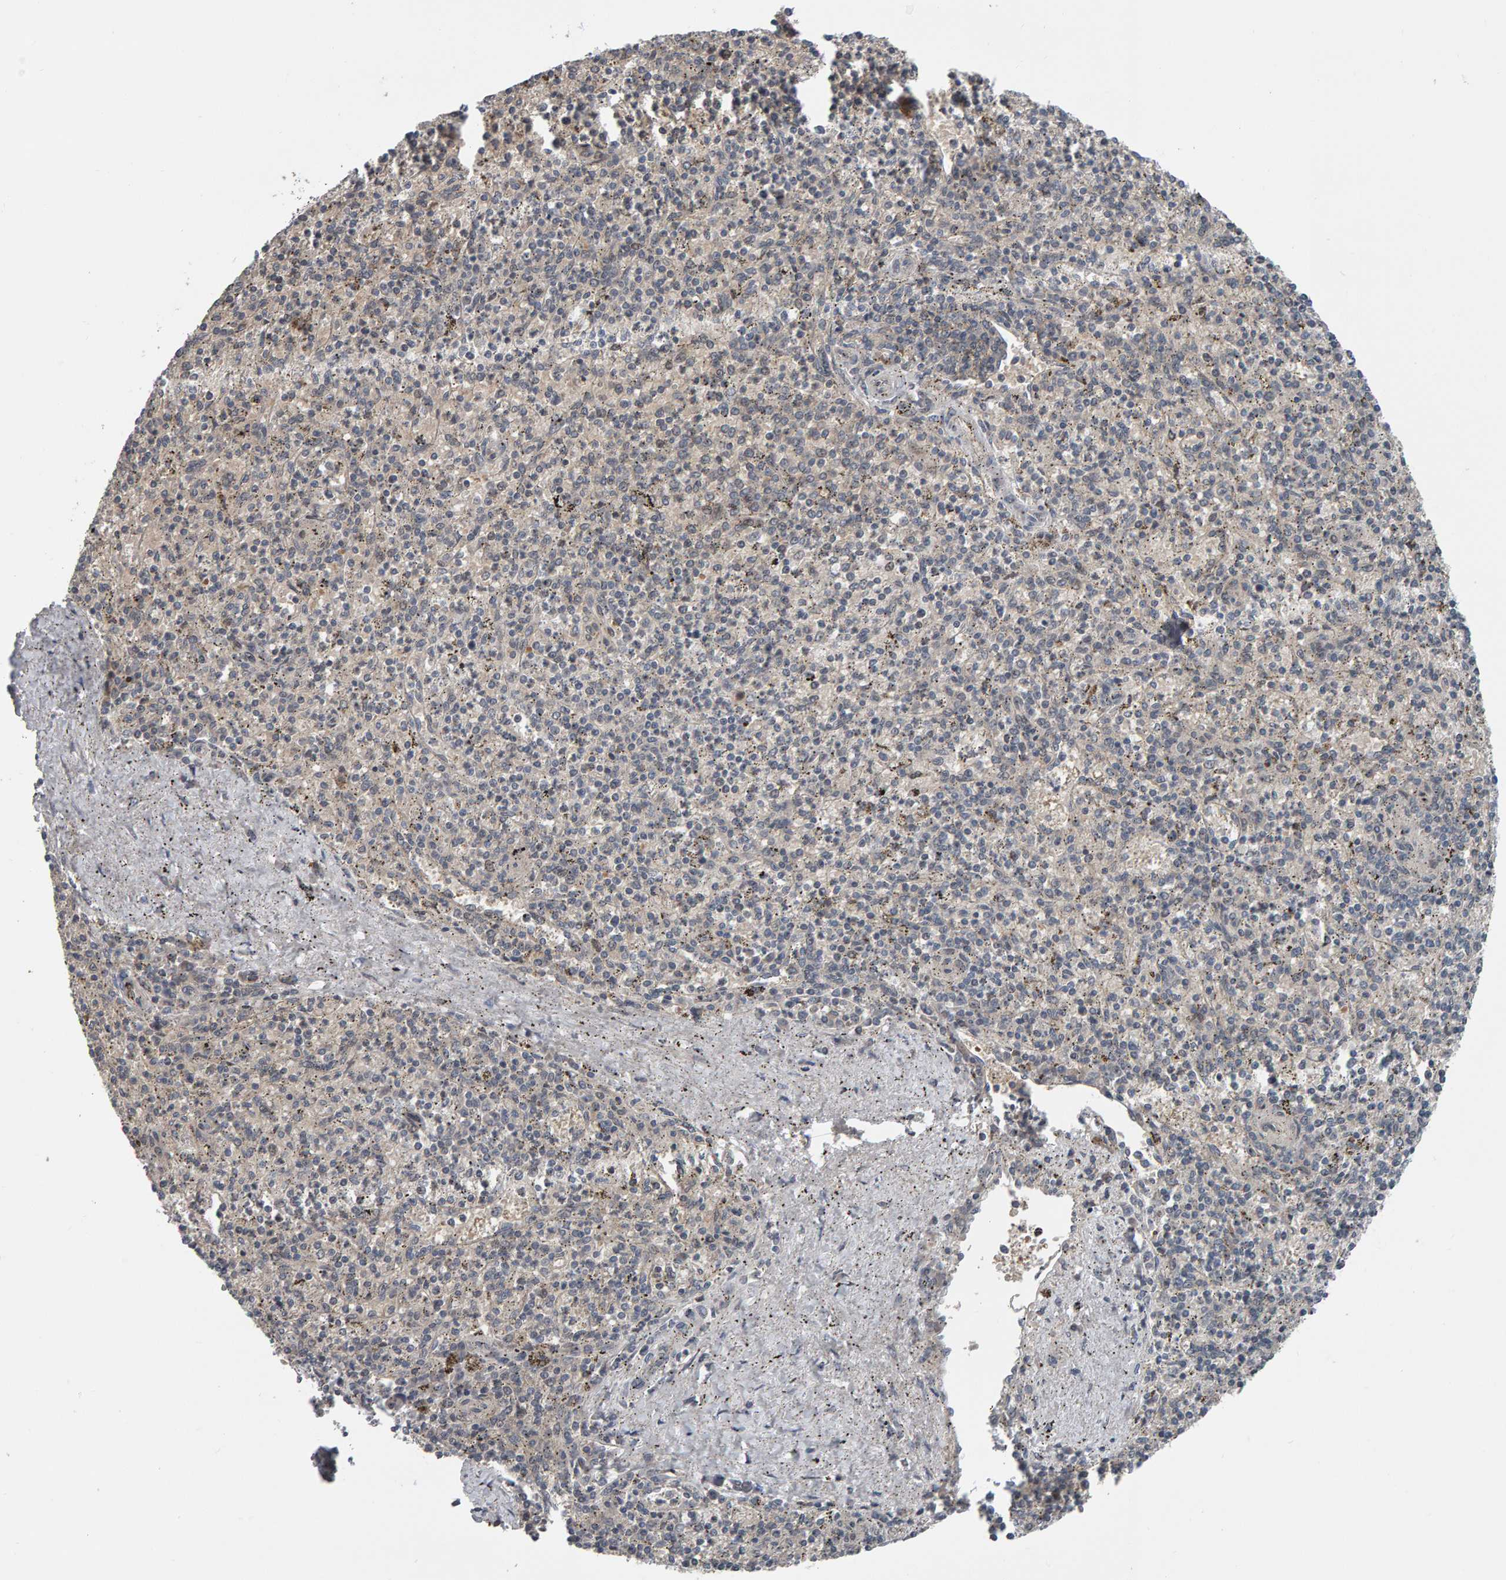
{"staining": {"intensity": "negative", "quantity": "none", "location": "none"}, "tissue": "spleen", "cell_type": "Cells in red pulp", "image_type": "normal", "snomed": [{"axis": "morphology", "description": "Normal tissue, NOS"}, {"axis": "topography", "description": "Spleen"}], "caption": "Immunohistochemistry (IHC) of unremarkable human spleen shows no positivity in cells in red pulp.", "gene": "COASY", "patient": {"sex": "male", "age": 72}}